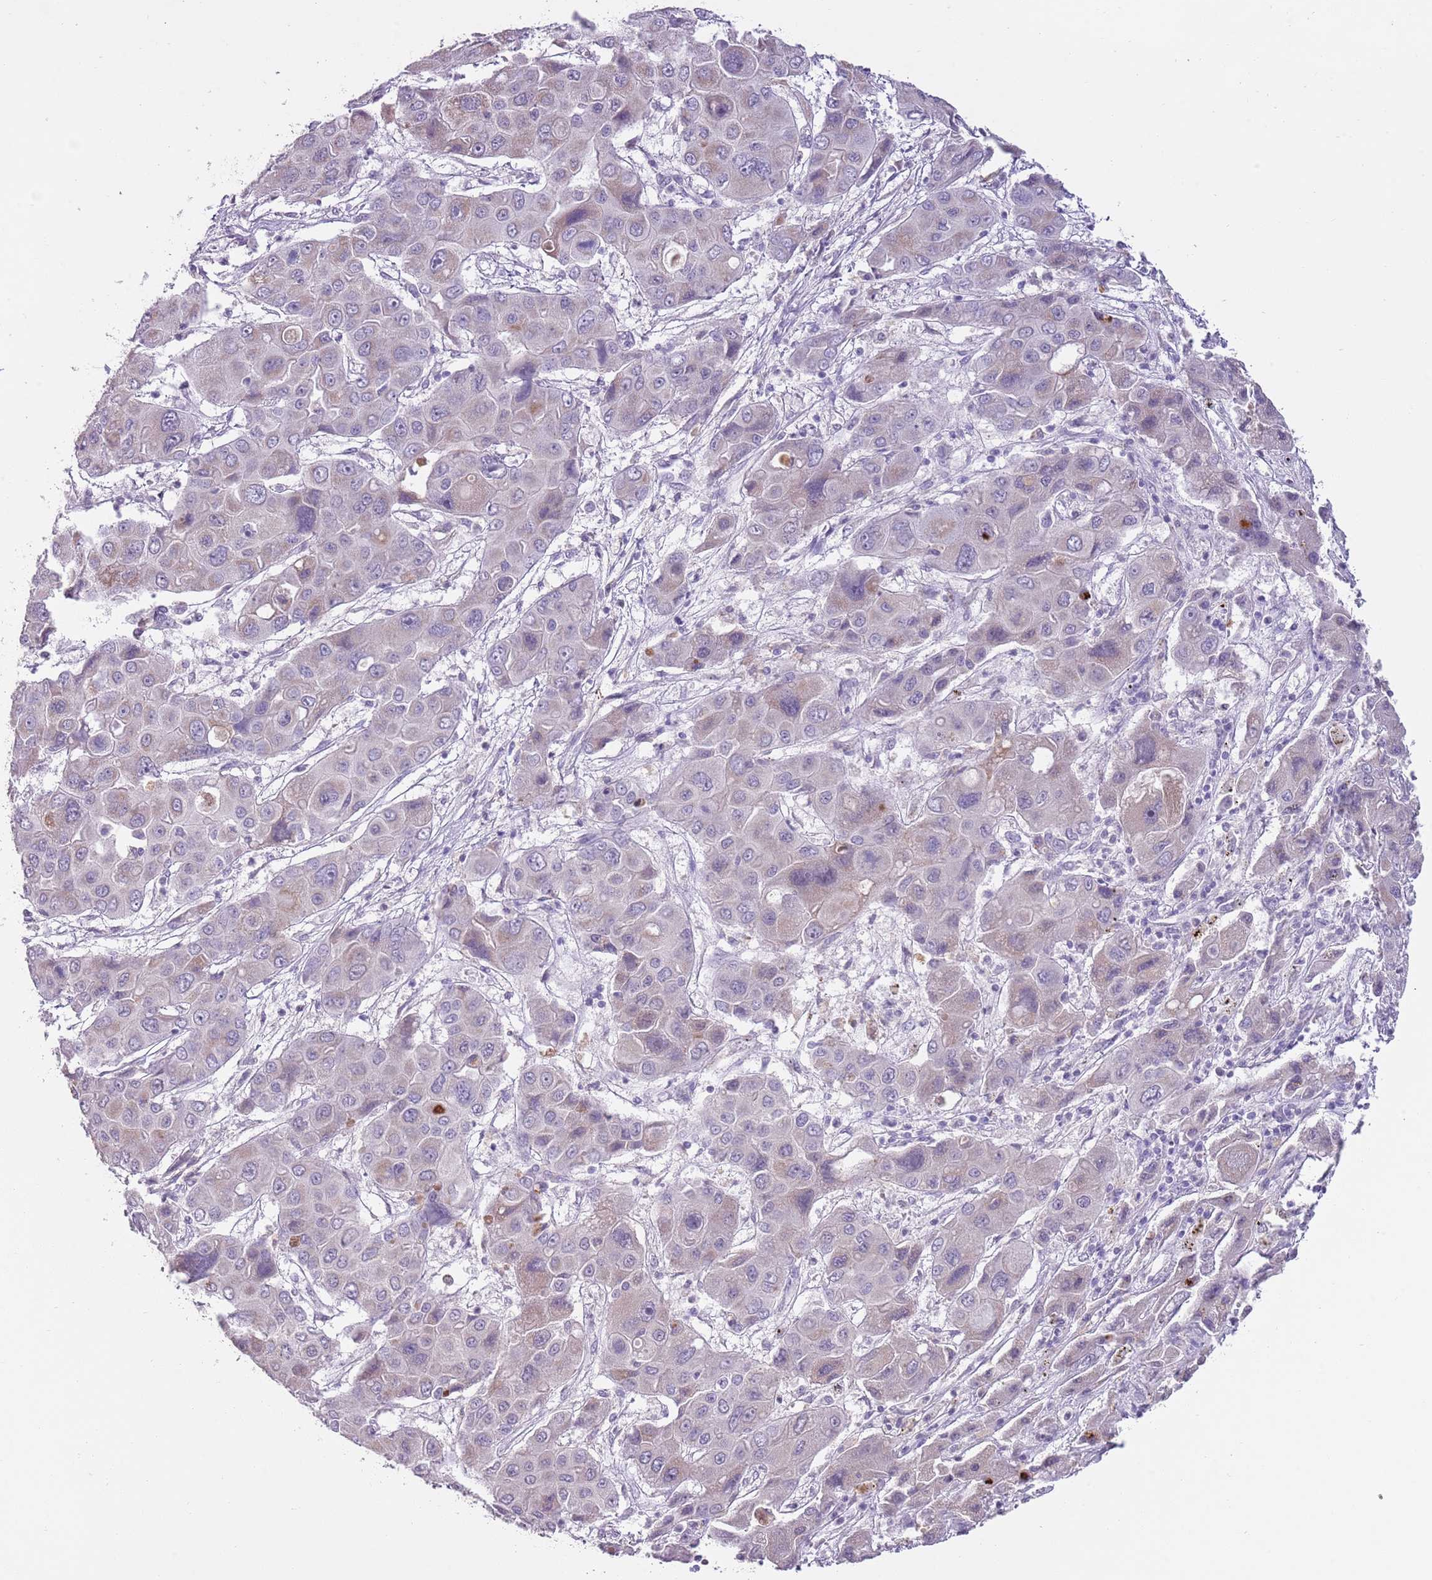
{"staining": {"intensity": "negative", "quantity": "none", "location": "none"}, "tissue": "liver cancer", "cell_type": "Tumor cells", "image_type": "cancer", "snomed": [{"axis": "morphology", "description": "Cholangiocarcinoma"}, {"axis": "topography", "description": "Liver"}], "caption": "Tumor cells show no significant expression in liver cancer (cholangiocarcinoma).", "gene": "SLC35E3", "patient": {"sex": "male", "age": 67}}